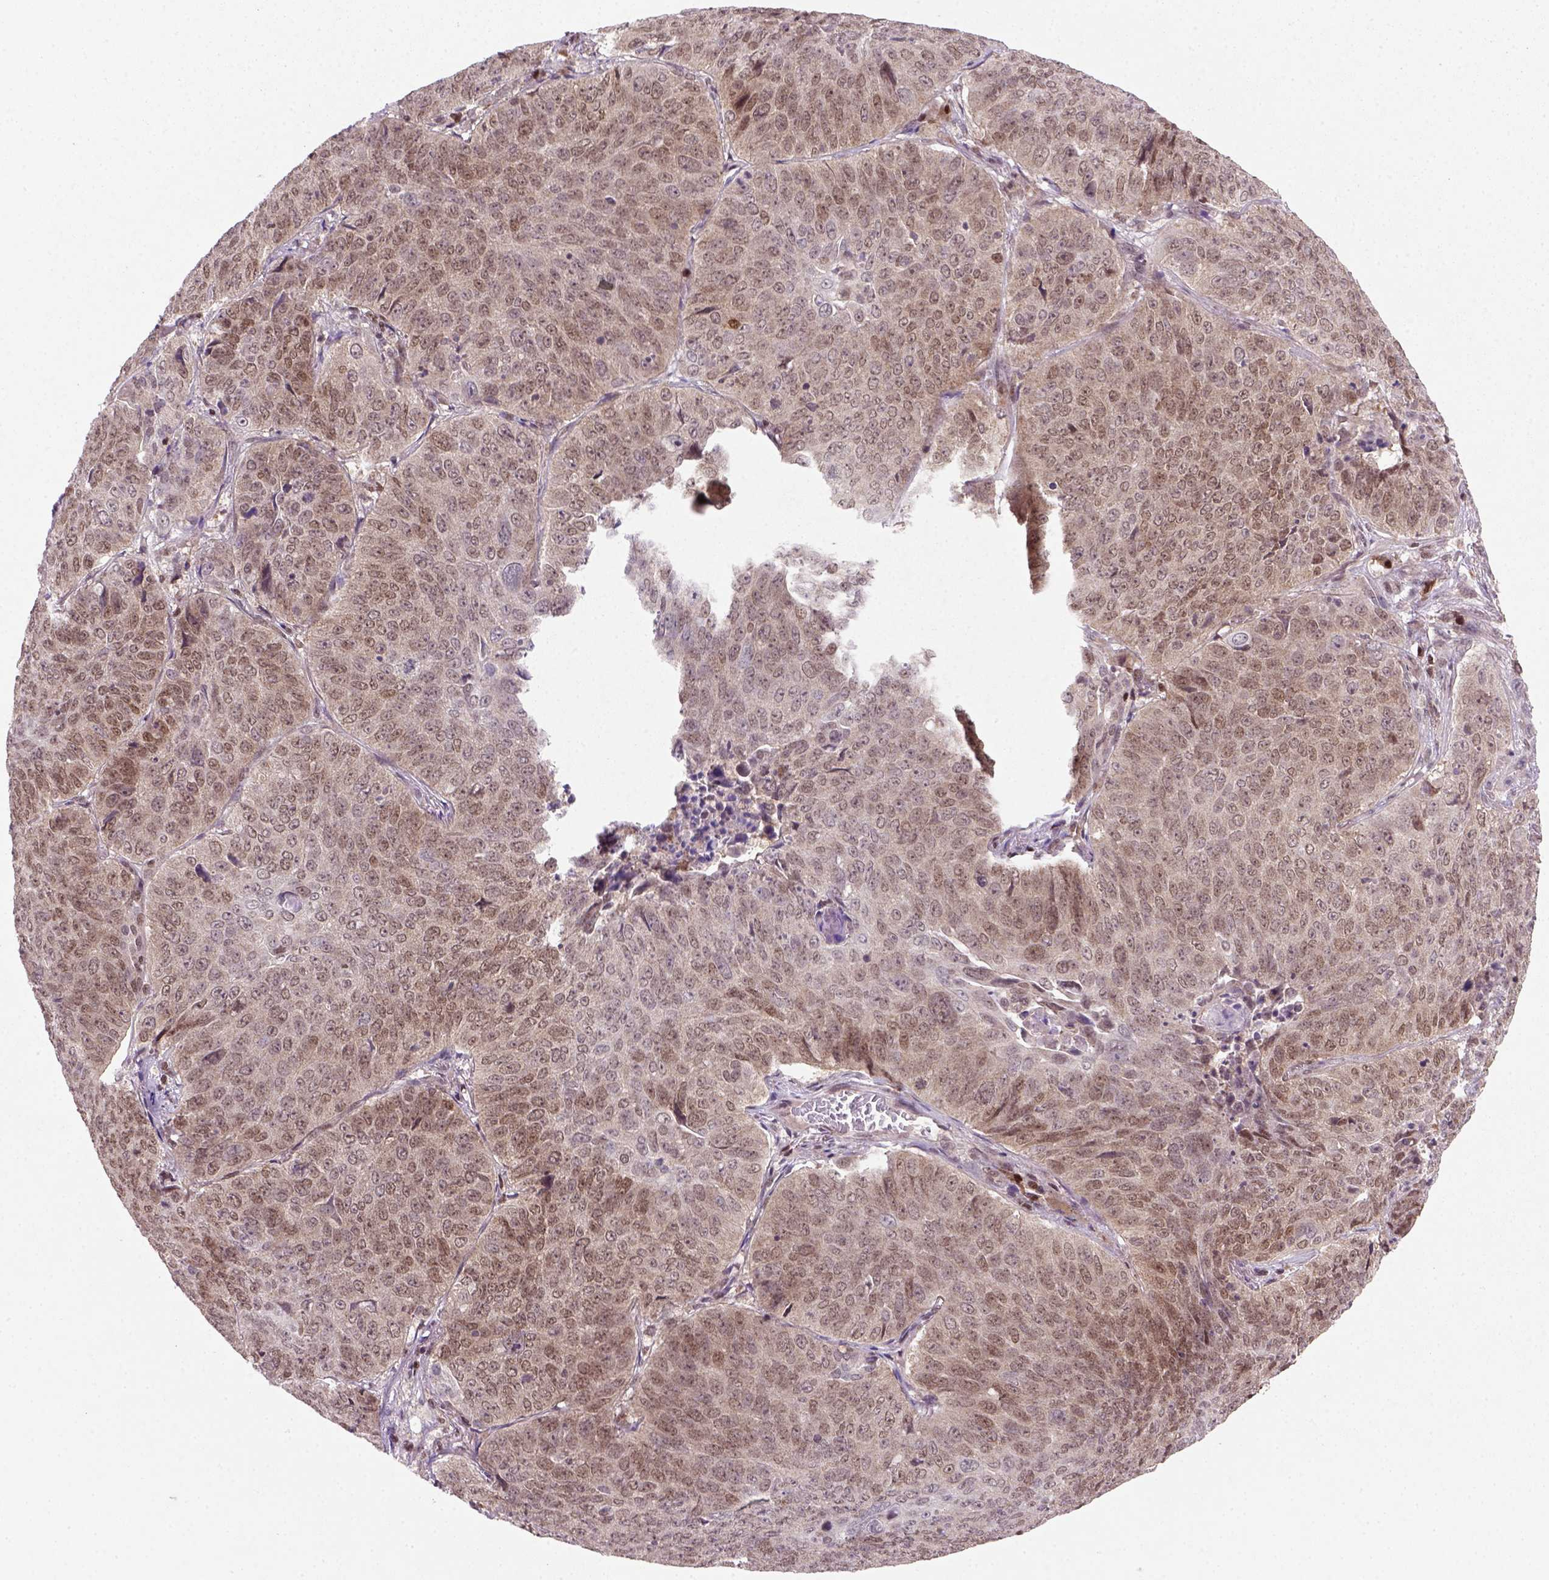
{"staining": {"intensity": "weak", "quantity": ">75%", "location": "nuclear"}, "tissue": "lung cancer", "cell_type": "Tumor cells", "image_type": "cancer", "snomed": [{"axis": "morphology", "description": "Normal tissue, NOS"}, {"axis": "morphology", "description": "Squamous cell carcinoma, NOS"}, {"axis": "topography", "description": "Bronchus"}, {"axis": "topography", "description": "Lung"}], "caption": "Immunohistochemical staining of human lung cancer exhibits low levels of weak nuclear expression in about >75% of tumor cells. The staining was performed using DAB, with brown indicating positive protein expression. Nuclei are stained blue with hematoxylin.", "gene": "MGMT", "patient": {"sex": "male", "age": 64}}